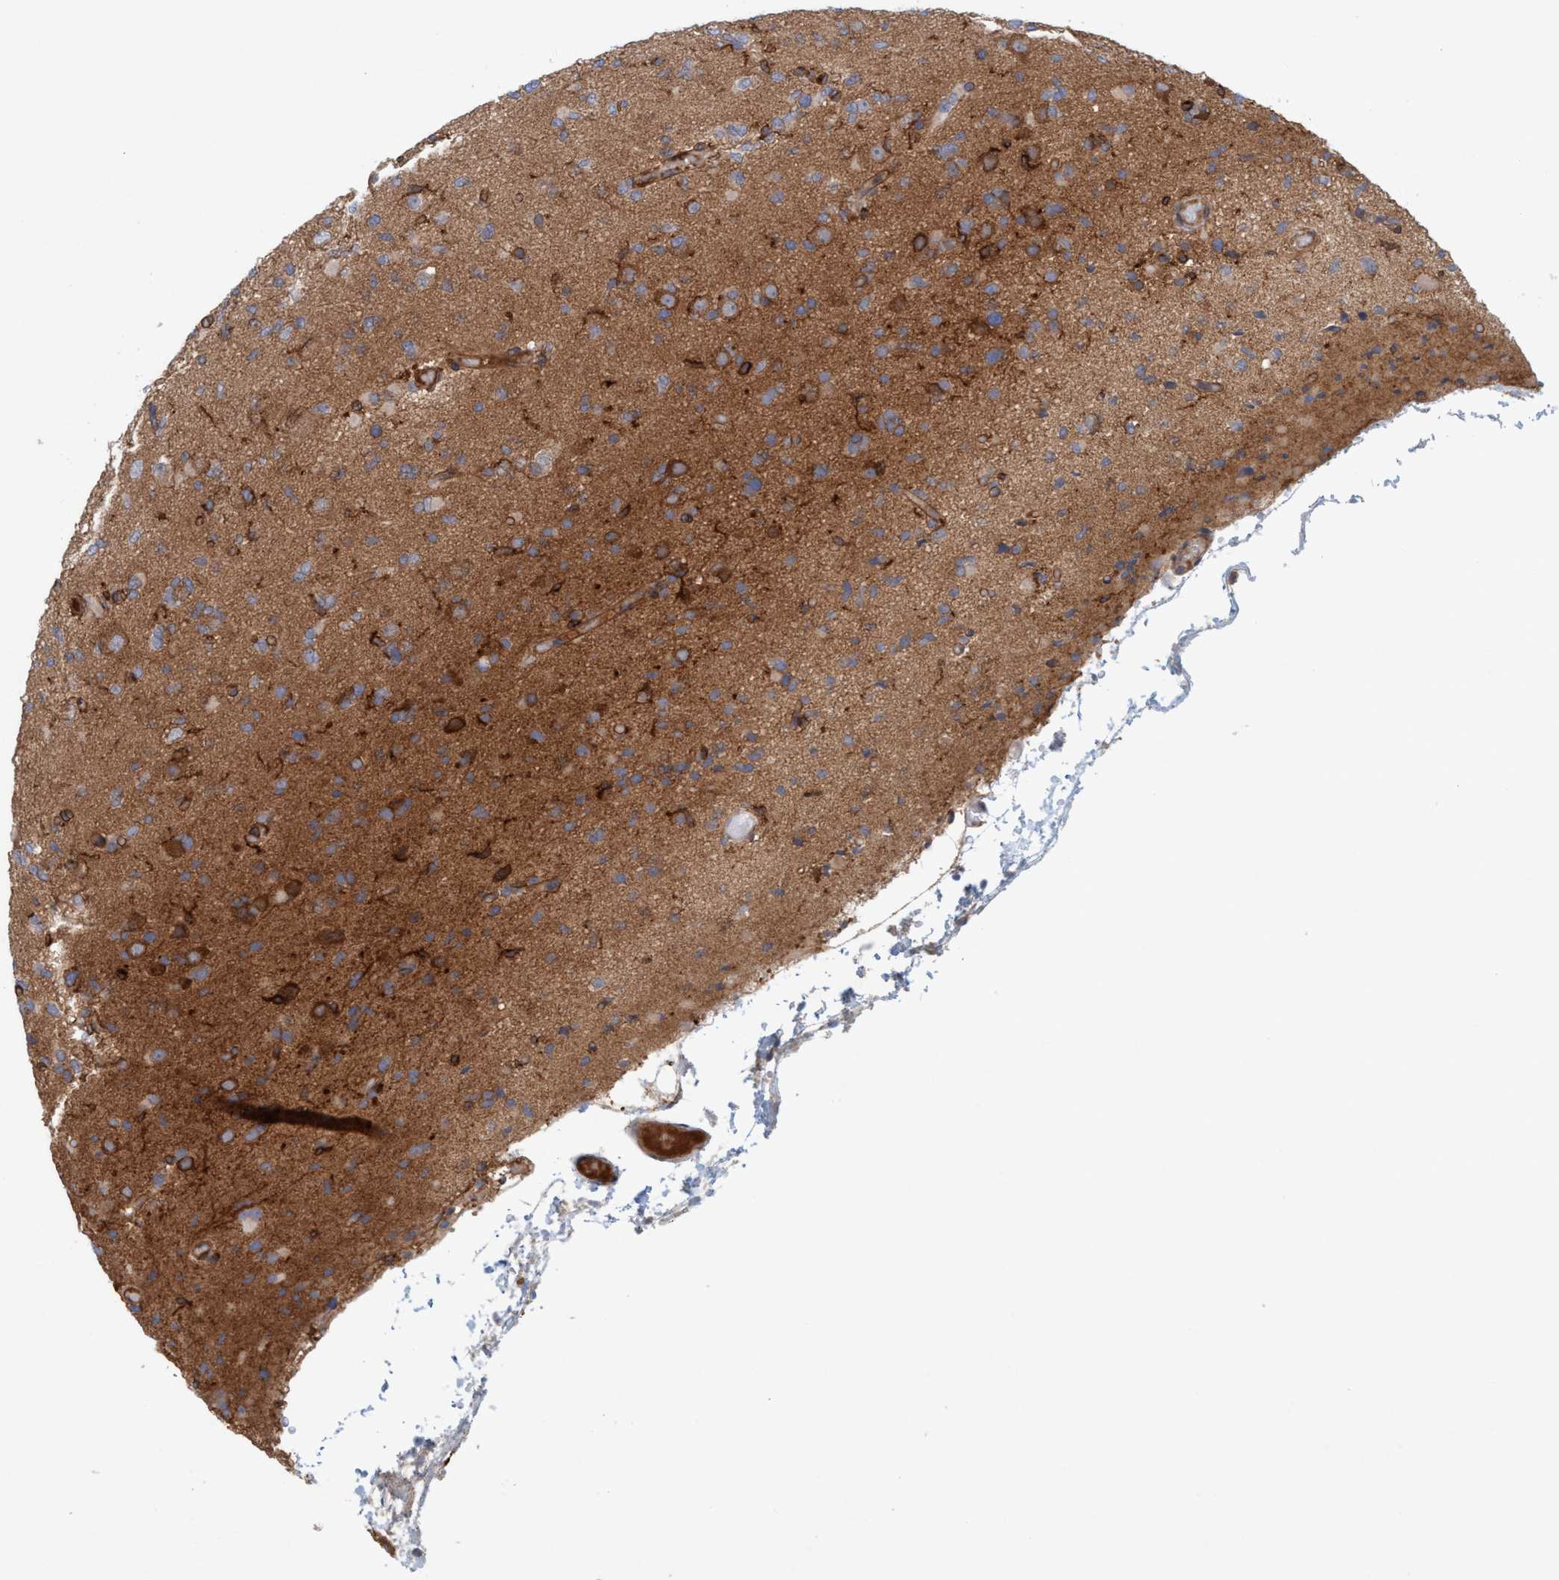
{"staining": {"intensity": "strong", "quantity": "25%-75%", "location": "cytoplasmic/membranous"}, "tissue": "glioma", "cell_type": "Tumor cells", "image_type": "cancer", "snomed": [{"axis": "morphology", "description": "Glioma, malignant, Low grade"}, {"axis": "topography", "description": "Brain"}], "caption": "The micrograph shows staining of malignant glioma (low-grade), revealing strong cytoplasmic/membranous protein staining (brown color) within tumor cells.", "gene": "SPECC1", "patient": {"sex": "female", "age": 22}}